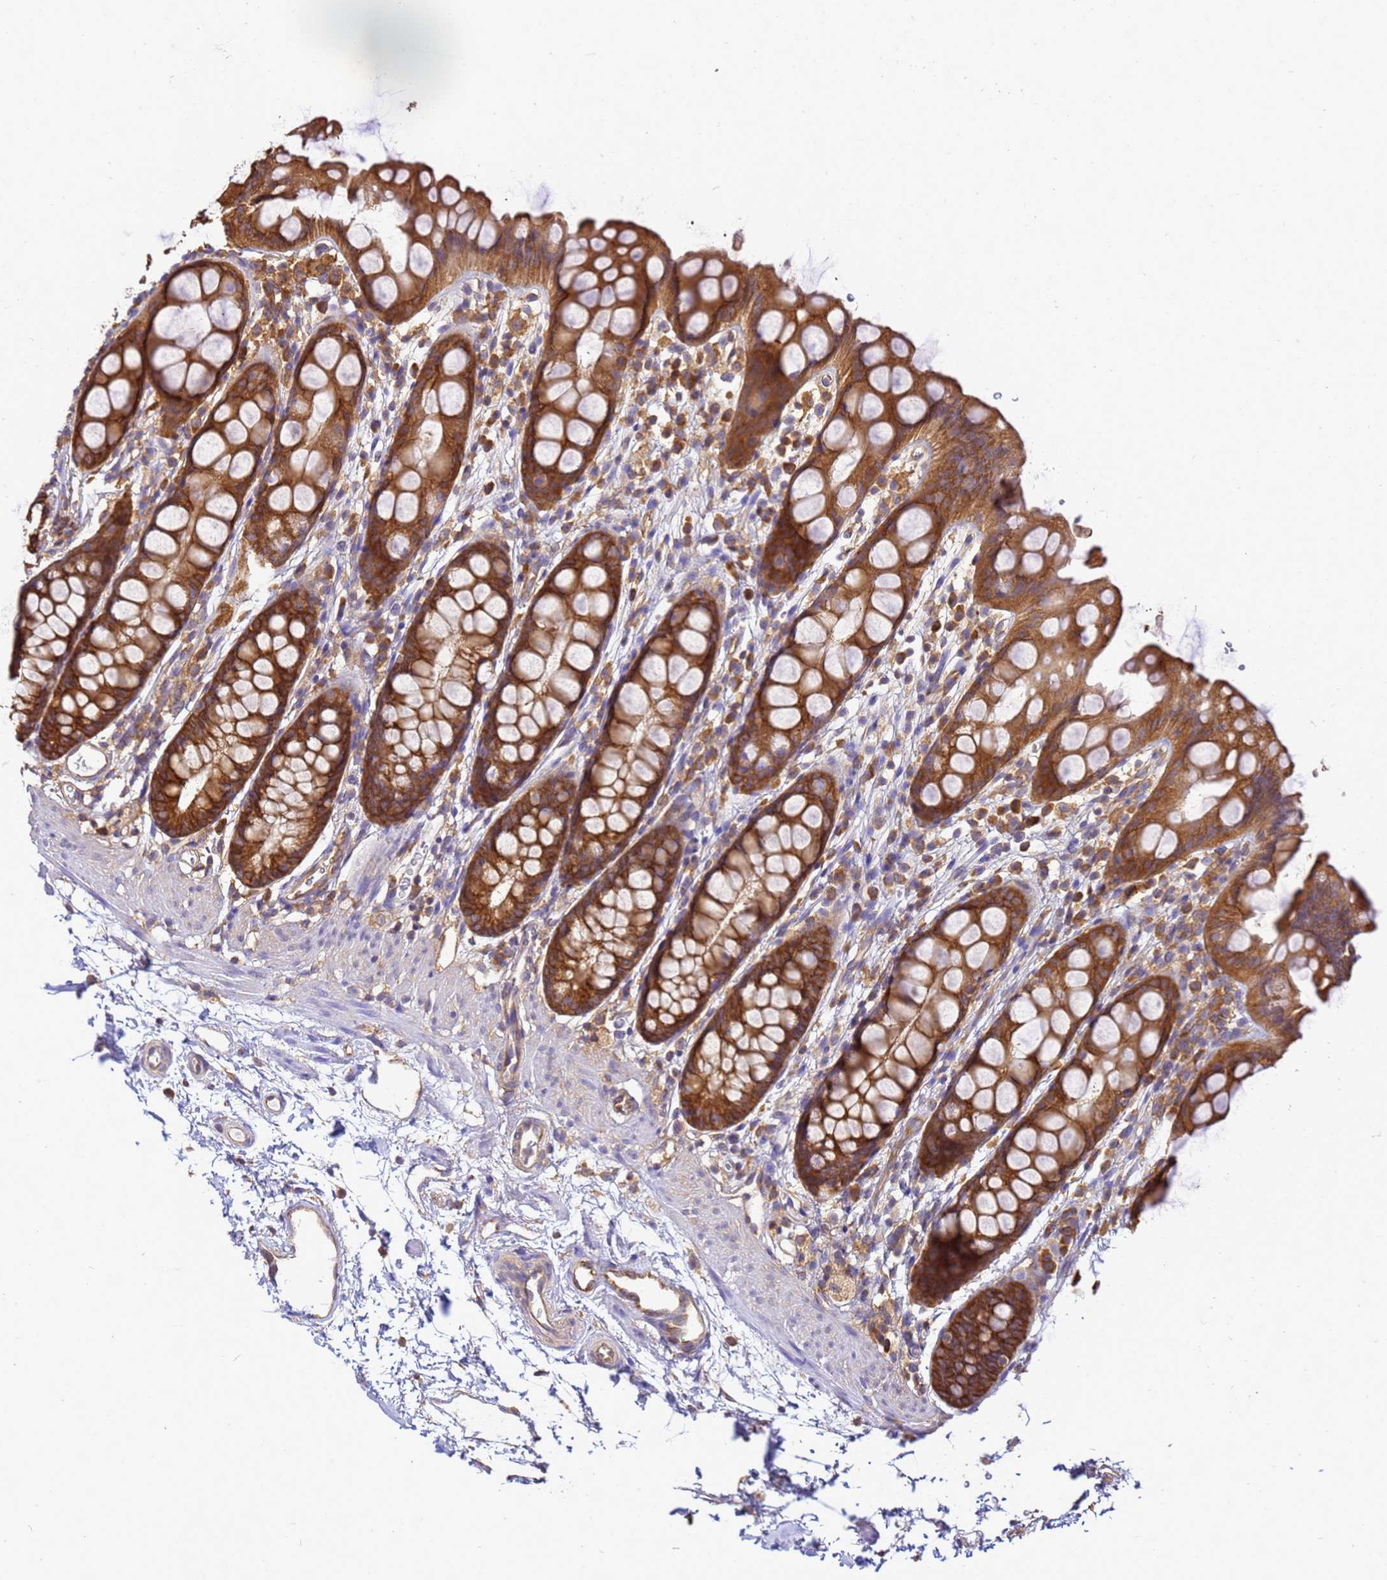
{"staining": {"intensity": "strong", "quantity": ">75%", "location": "cytoplasmic/membranous"}, "tissue": "rectum", "cell_type": "Glandular cells", "image_type": "normal", "snomed": [{"axis": "morphology", "description": "Normal tissue, NOS"}, {"axis": "topography", "description": "Rectum"}], "caption": "A photomicrograph showing strong cytoplasmic/membranous positivity in approximately >75% of glandular cells in unremarkable rectum, as visualized by brown immunohistochemical staining.", "gene": "NARS1", "patient": {"sex": "female", "age": 65}}